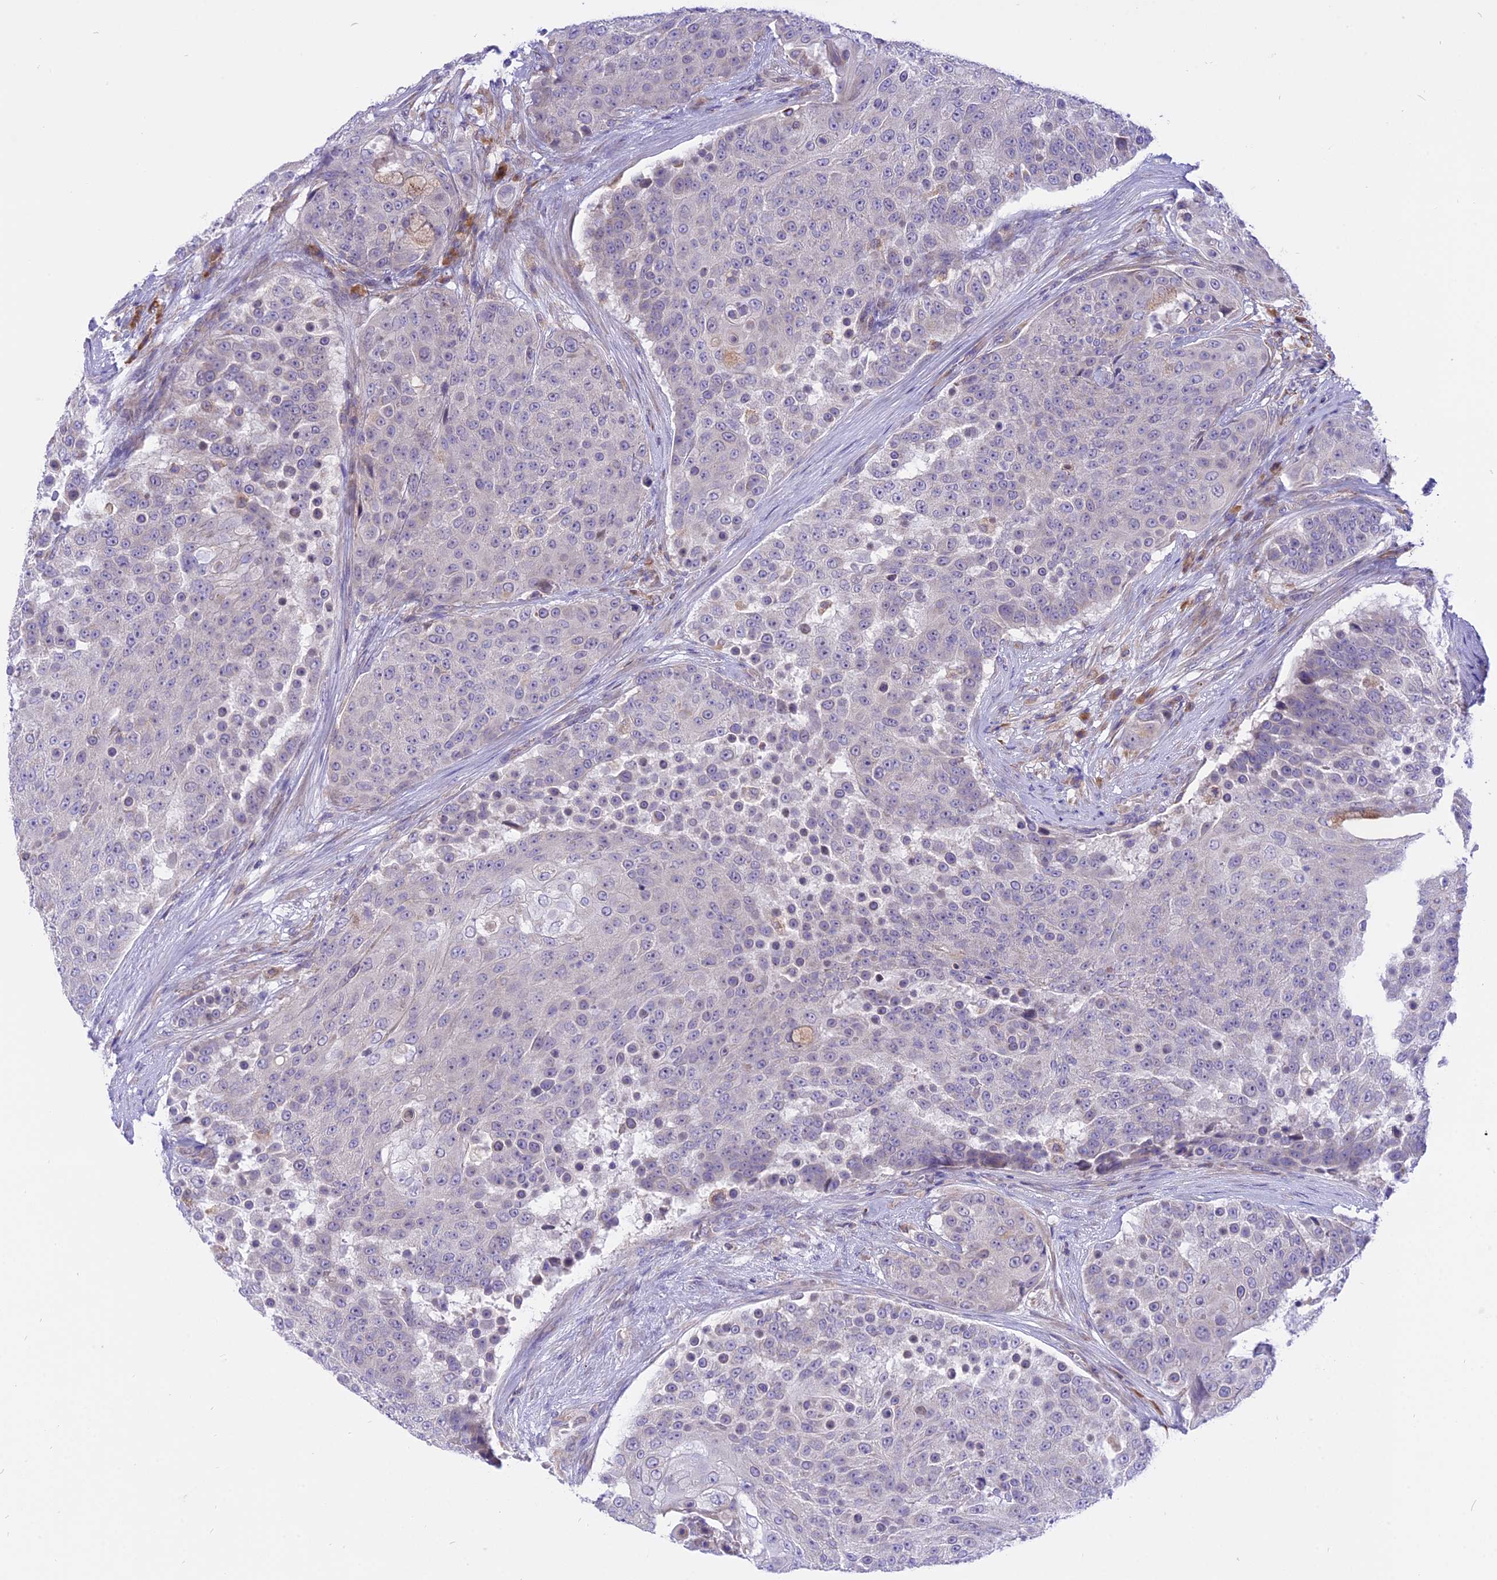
{"staining": {"intensity": "negative", "quantity": "none", "location": "none"}, "tissue": "urothelial cancer", "cell_type": "Tumor cells", "image_type": "cancer", "snomed": [{"axis": "morphology", "description": "Urothelial carcinoma, High grade"}, {"axis": "topography", "description": "Urinary bladder"}], "caption": "Immunohistochemical staining of human high-grade urothelial carcinoma shows no significant positivity in tumor cells.", "gene": "ARMCX6", "patient": {"sex": "female", "age": 63}}